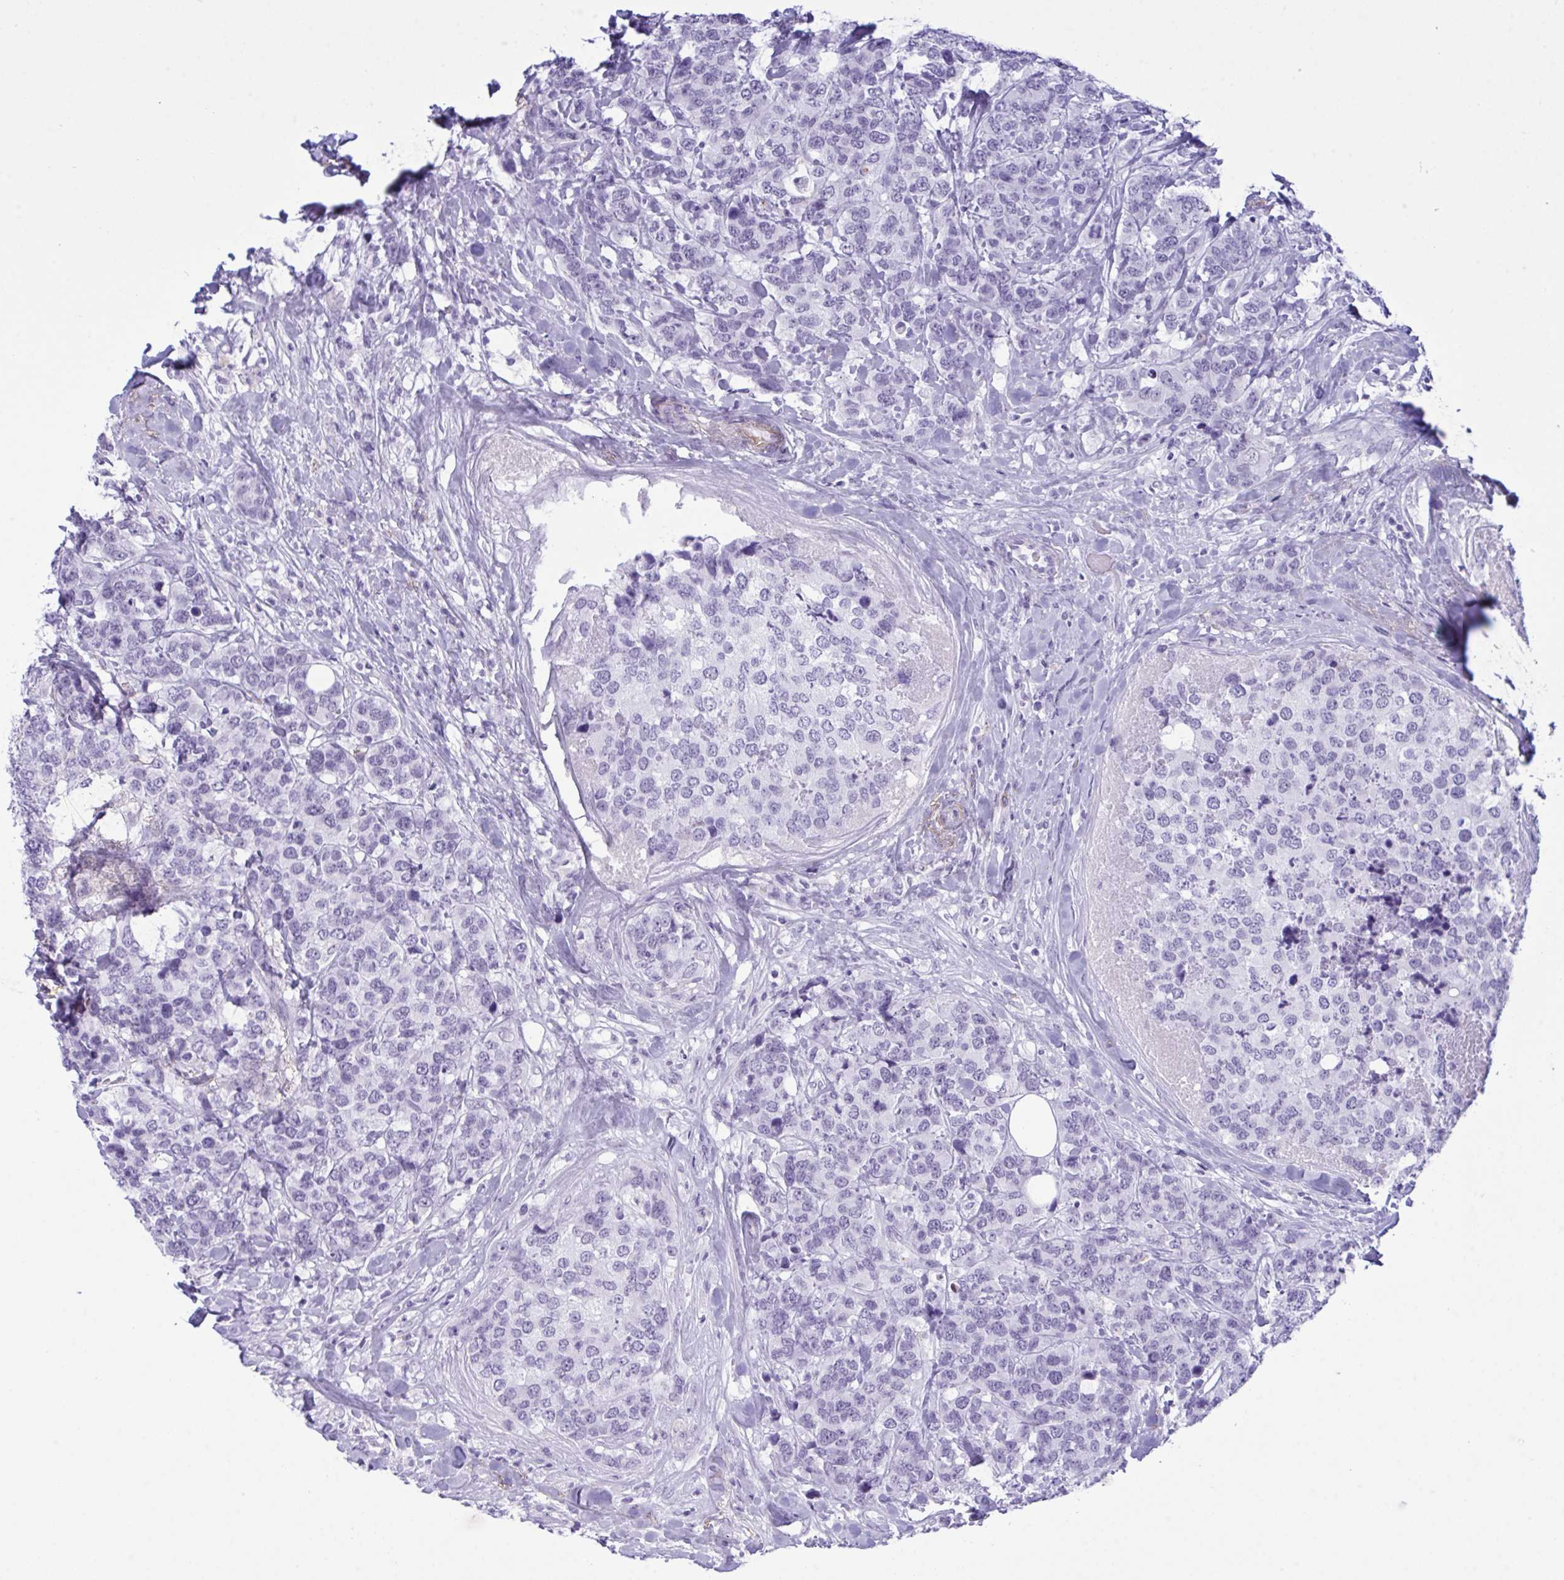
{"staining": {"intensity": "negative", "quantity": "none", "location": "none"}, "tissue": "breast cancer", "cell_type": "Tumor cells", "image_type": "cancer", "snomed": [{"axis": "morphology", "description": "Lobular carcinoma"}, {"axis": "topography", "description": "Breast"}], "caption": "This photomicrograph is of lobular carcinoma (breast) stained with IHC to label a protein in brown with the nuclei are counter-stained blue. There is no staining in tumor cells.", "gene": "ELN", "patient": {"sex": "female", "age": 59}}